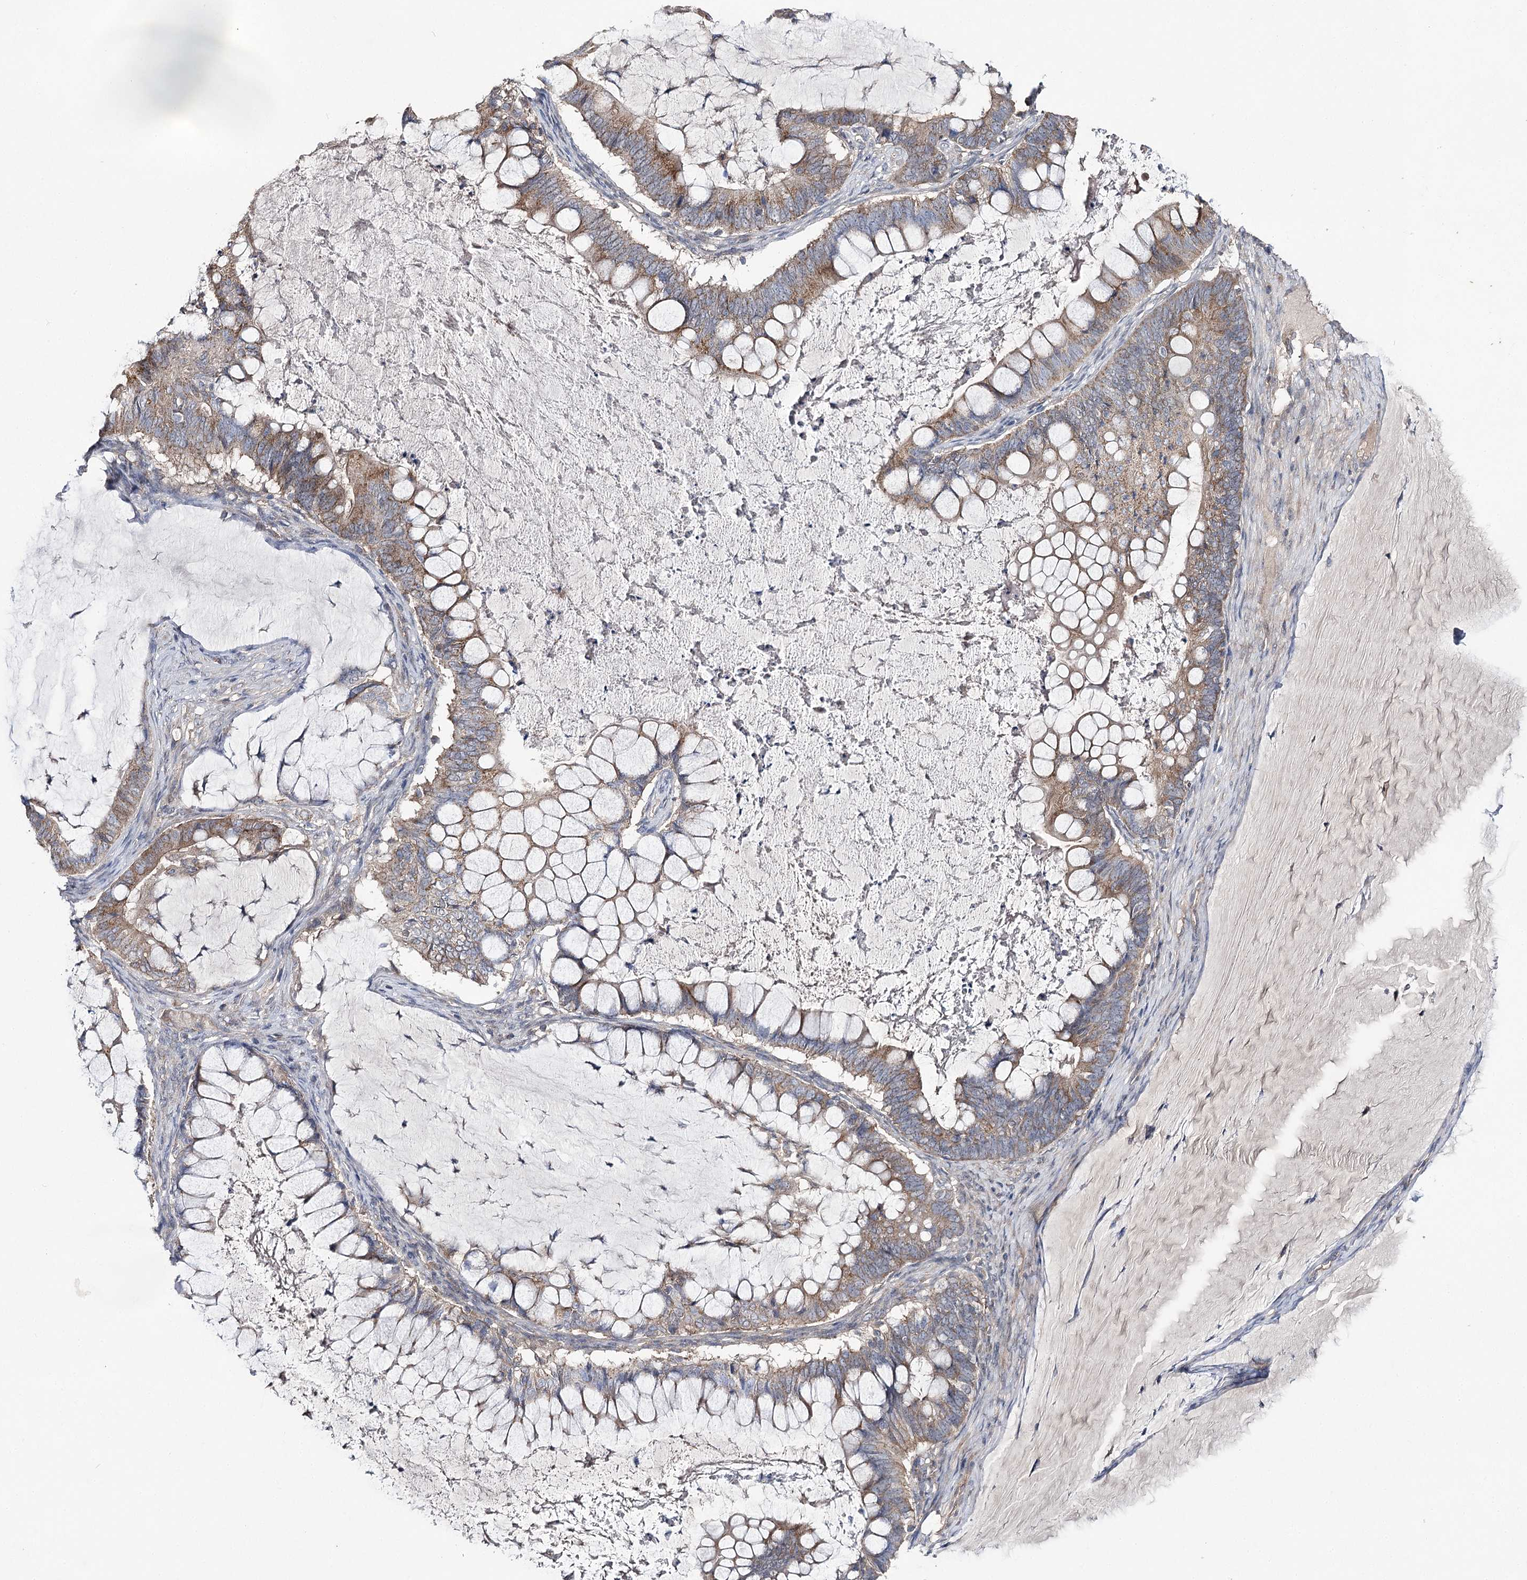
{"staining": {"intensity": "moderate", "quantity": ">75%", "location": "cytoplasmic/membranous"}, "tissue": "ovarian cancer", "cell_type": "Tumor cells", "image_type": "cancer", "snomed": [{"axis": "morphology", "description": "Cystadenocarcinoma, mucinous, NOS"}, {"axis": "topography", "description": "Ovary"}], "caption": "Immunohistochemistry (IHC) photomicrograph of human ovarian cancer (mucinous cystadenocarcinoma) stained for a protein (brown), which exhibits medium levels of moderate cytoplasmic/membranous positivity in about >75% of tumor cells.", "gene": "AURKC", "patient": {"sex": "female", "age": 61}}